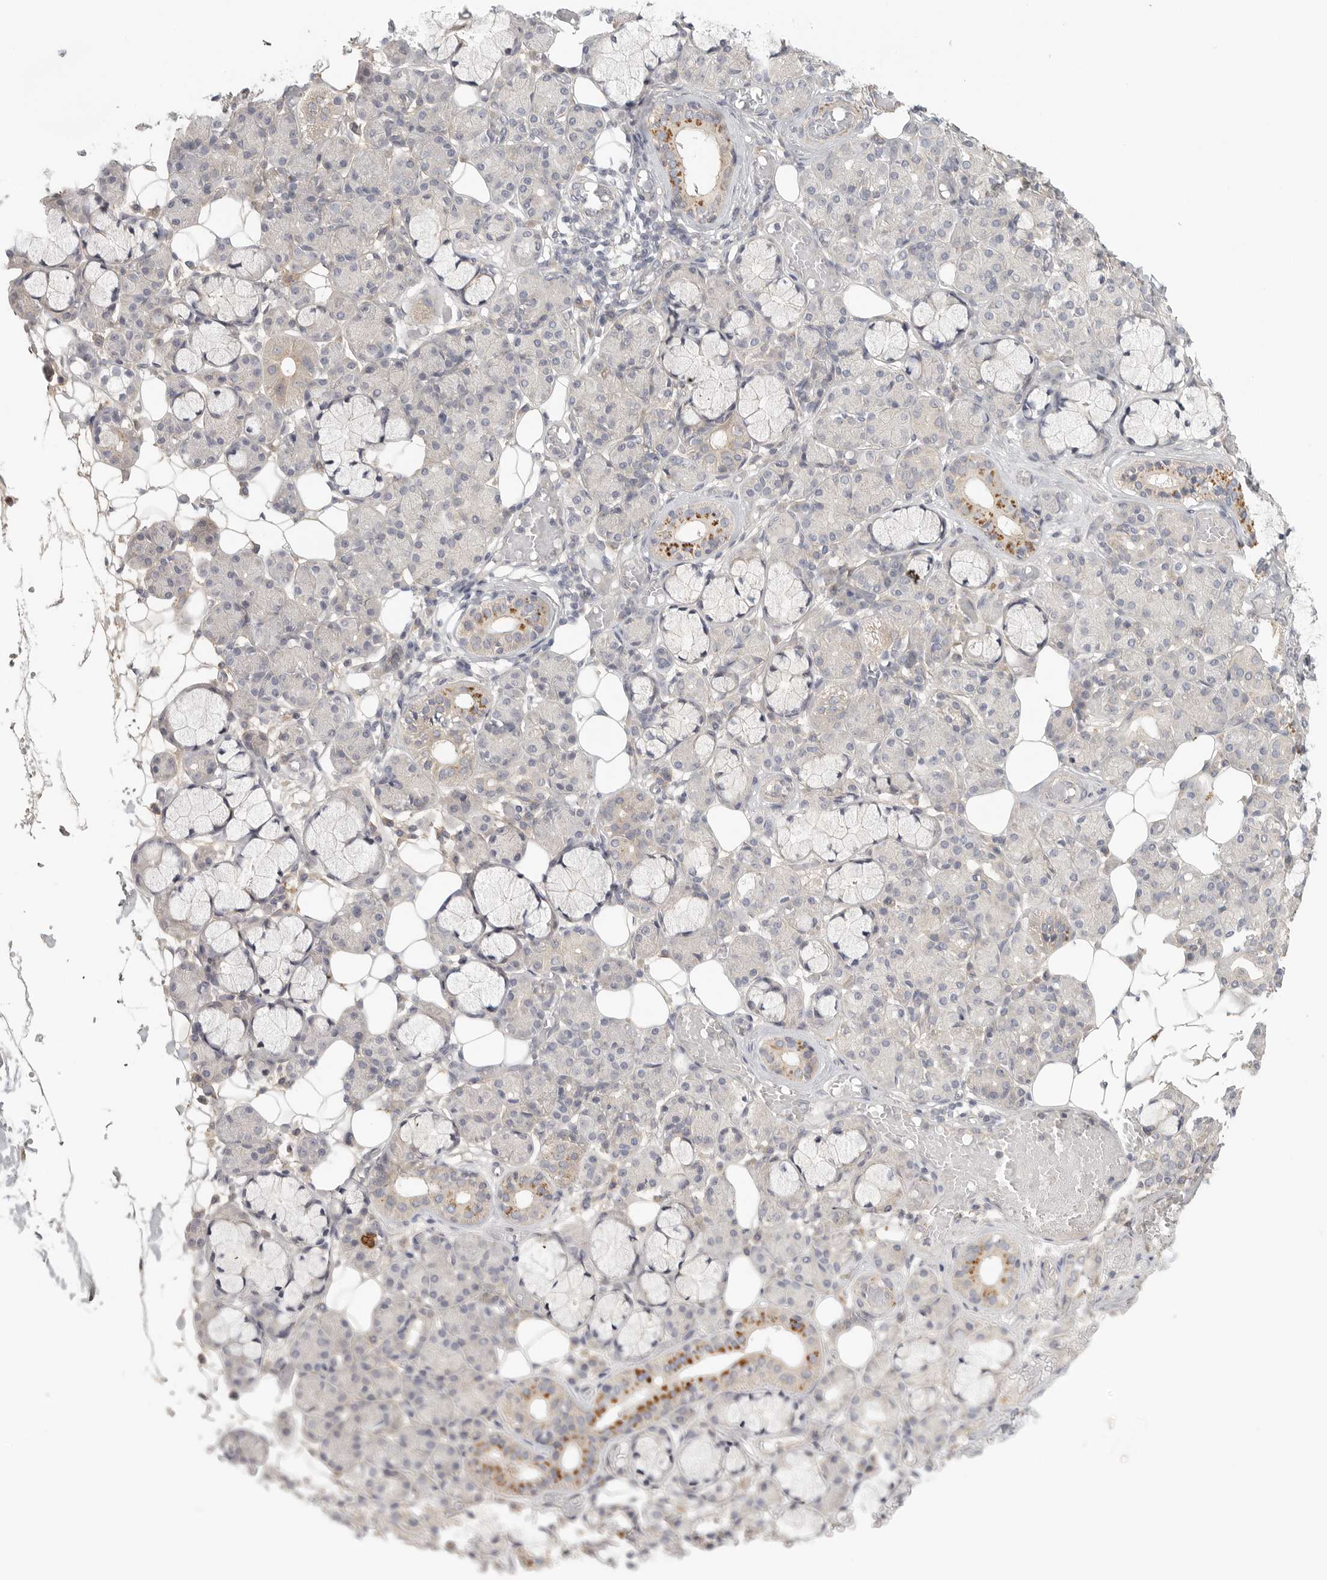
{"staining": {"intensity": "moderate", "quantity": "<25%", "location": "cytoplasmic/membranous"}, "tissue": "salivary gland", "cell_type": "Glandular cells", "image_type": "normal", "snomed": [{"axis": "morphology", "description": "Normal tissue, NOS"}, {"axis": "topography", "description": "Salivary gland"}], "caption": "IHC photomicrograph of normal salivary gland: salivary gland stained using IHC exhibits low levels of moderate protein expression localized specifically in the cytoplasmic/membranous of glandular cells, appearing as a cytoplasmic/membranous brown color.", "gene": "HDAC6", "patient": {"sex": "male", "age": 63}}